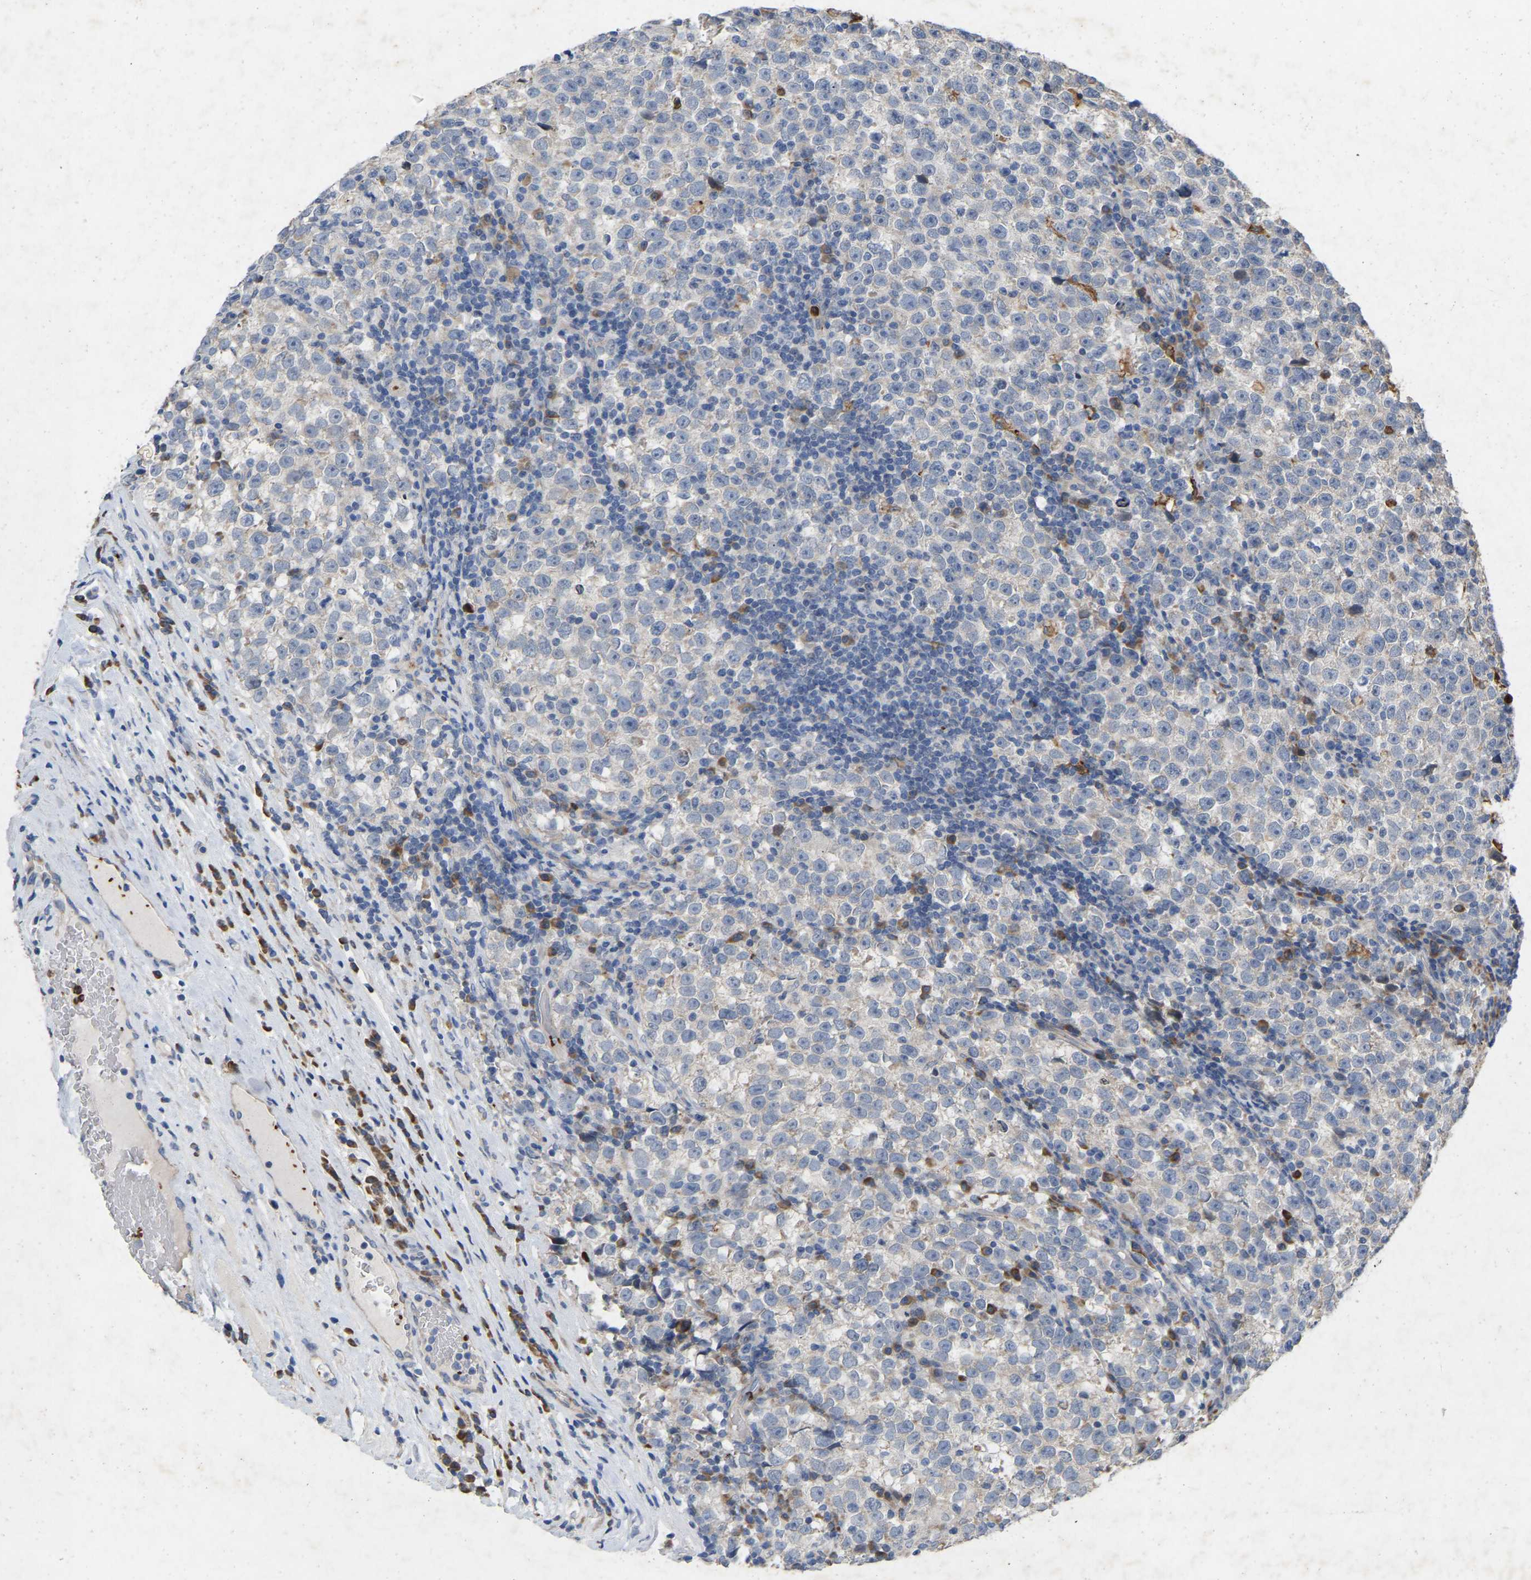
{"staining": {"intensity": "negative", "quantity": "none", "location": "none"}, "tissue": "testis cancer", "cell_type": "Tumor cells", "image_type": "cancer", "snomed": [{"axis": "morphology", "description": "Normal tissue, NOS"}, {"axis": "morphology", "description": "Seminoma, NOS"}, {"axis": "topography", "description": "Testis"}], "caption": "The micrograph demonstrates no staining of tumor cells in testis cancer (seminoma).", "gene": "RHEB", "patient": {"sex": "male", "age": 43}}